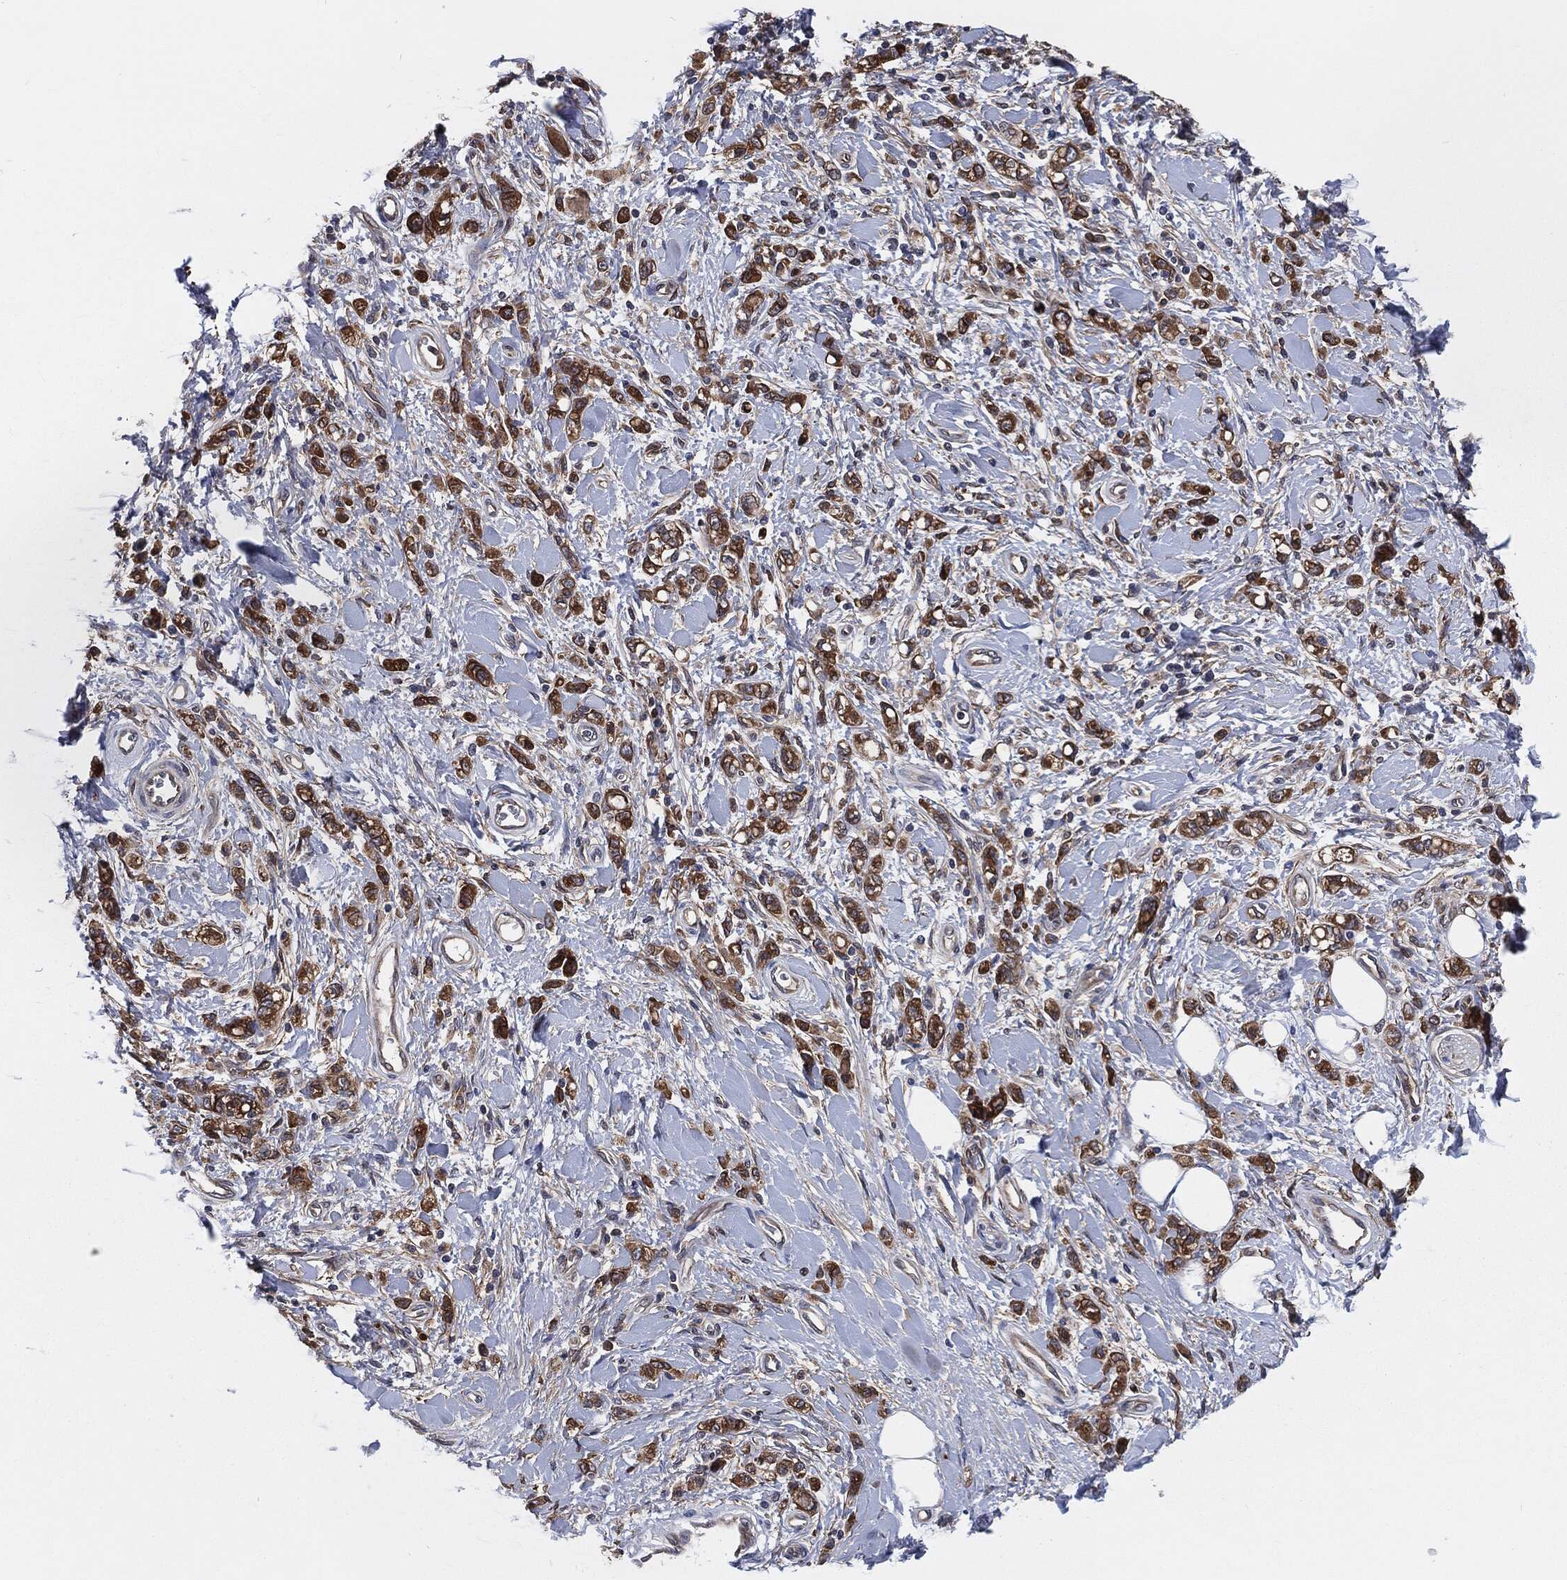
{"staining": {"intensity": "moderate", "quantity": ">75%", "location": "cytoplasmic/membranous"}, "tissue": "stomach cancer", "cell_type": "Tumor cells", "image_type": "cancer", "snomed": [{"axis": "morphology", "description": "Adenocarcinoma, NOS"}, {"axis": "topography", "description": "Stomach"}], "caption": "Immunohistochemical staining of human stomach cancer shows moderate cytoplasmic/membranous protein staining in about >75% of tumor cells.", "gene": "XPNPEP1", "patient": {"sex": "male", "age": 77}}